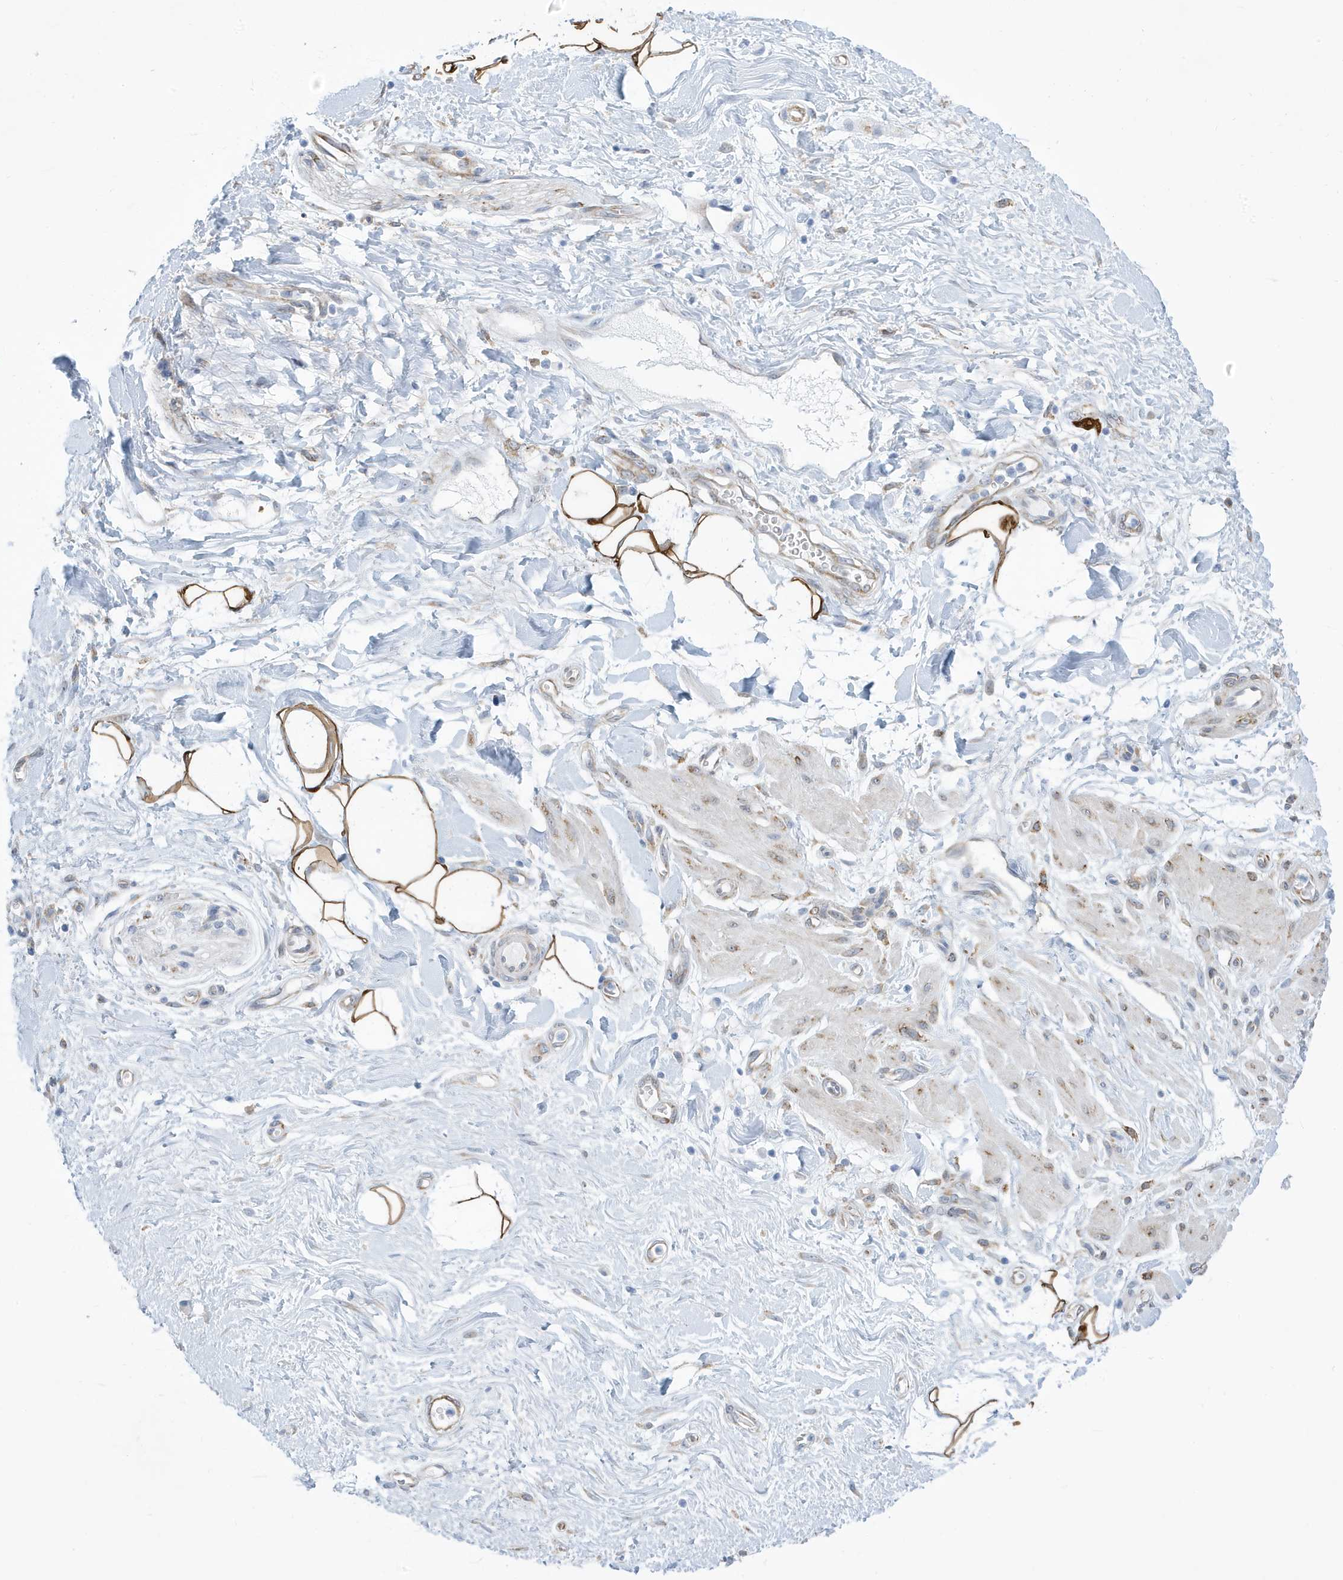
{"staining": {"intensity": "strong", "quantity": ">75%", "location": "cytoplasmic/membranous"}, "tissue": "adipose tissue", "cell_type": "Adipocytes", "image_type": "normal", "snomed": [{"axis": "morphology", "description": "Normal tissue, NOS"}, {"axis": "morphology", "description": "Adenocarcinoma, NOS"}, {"axis": "topography", "description": "Pancreas"}, {"axis": "topography", "description": "Peripheral nerve tissue"}], "caption": "The photomicrograph demonstrates staining of benign adipose tissue, revealing strong cytoplasmic/membranous protein staining (brown color) within adipocytes. (DAB (3,3'-diaminobenzidine) IHC, brown staining for protein, blue staining for nuclei).", "gene": "SEMA3F", "patient": {"sex": "male", "age": 59}}